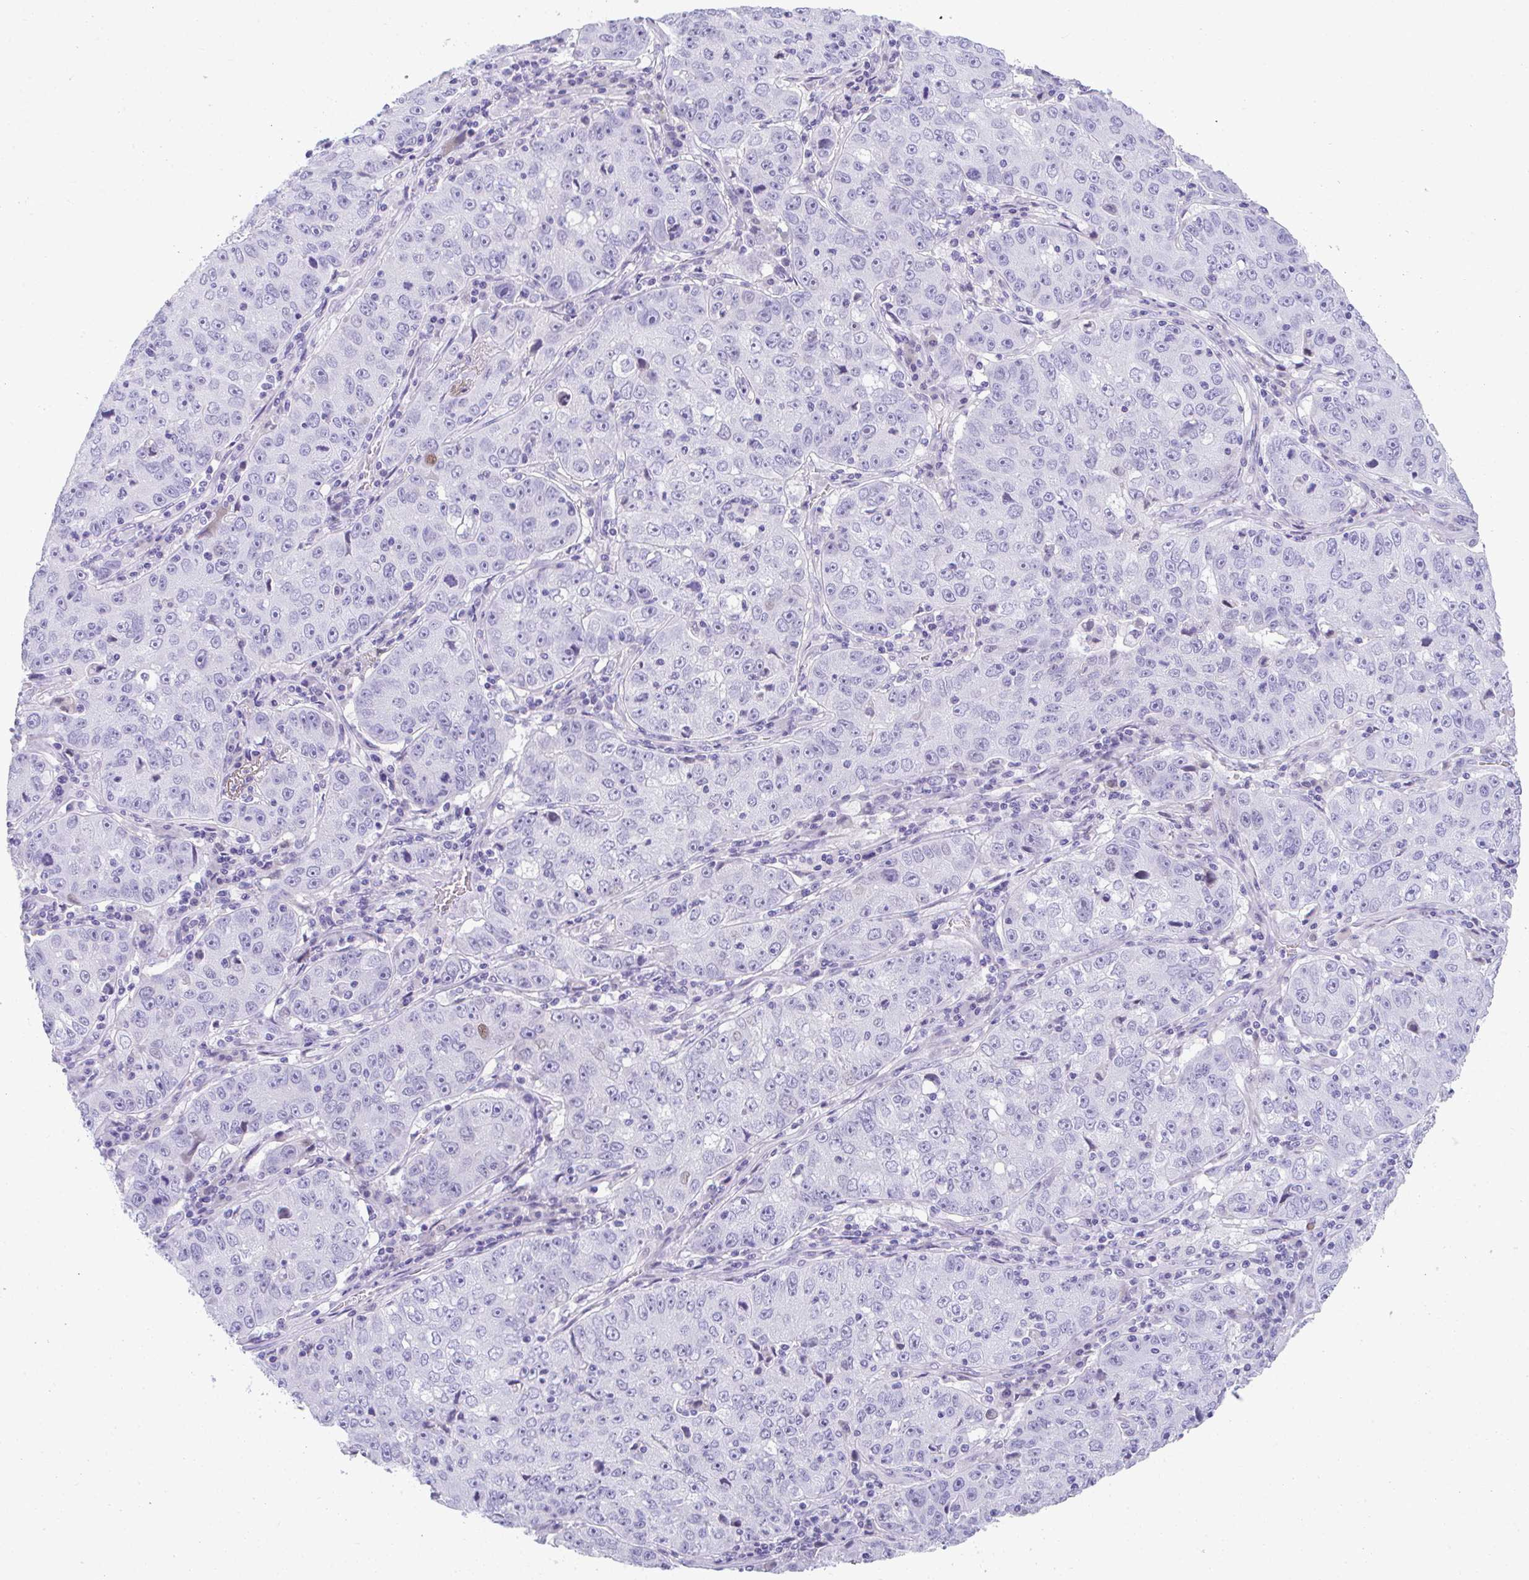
{"staining": {"intensity": "negative", "quantity": "none", "location": "none"}, "tissue": "lung cancer", "cell_type": "Tumor cells", "image_type": "cancer", "snomed": [{"axis": "morphology", "description": "Normal morphology"}, {"axis": "morphology", "description": "Adenocarcinoma, NOS"}, {"axis": "topography", "description": "Lymph node"}, {"axis": "topography", "description": "Lung"}], "caption": "Immunohistochemistry photomicrograph of human lung adenocarcinoma stained for a protein (brown), which reveals no expression in tumor cells.", "gene": "TTC30B", "patient": {"sex": "female", "age": 57}}